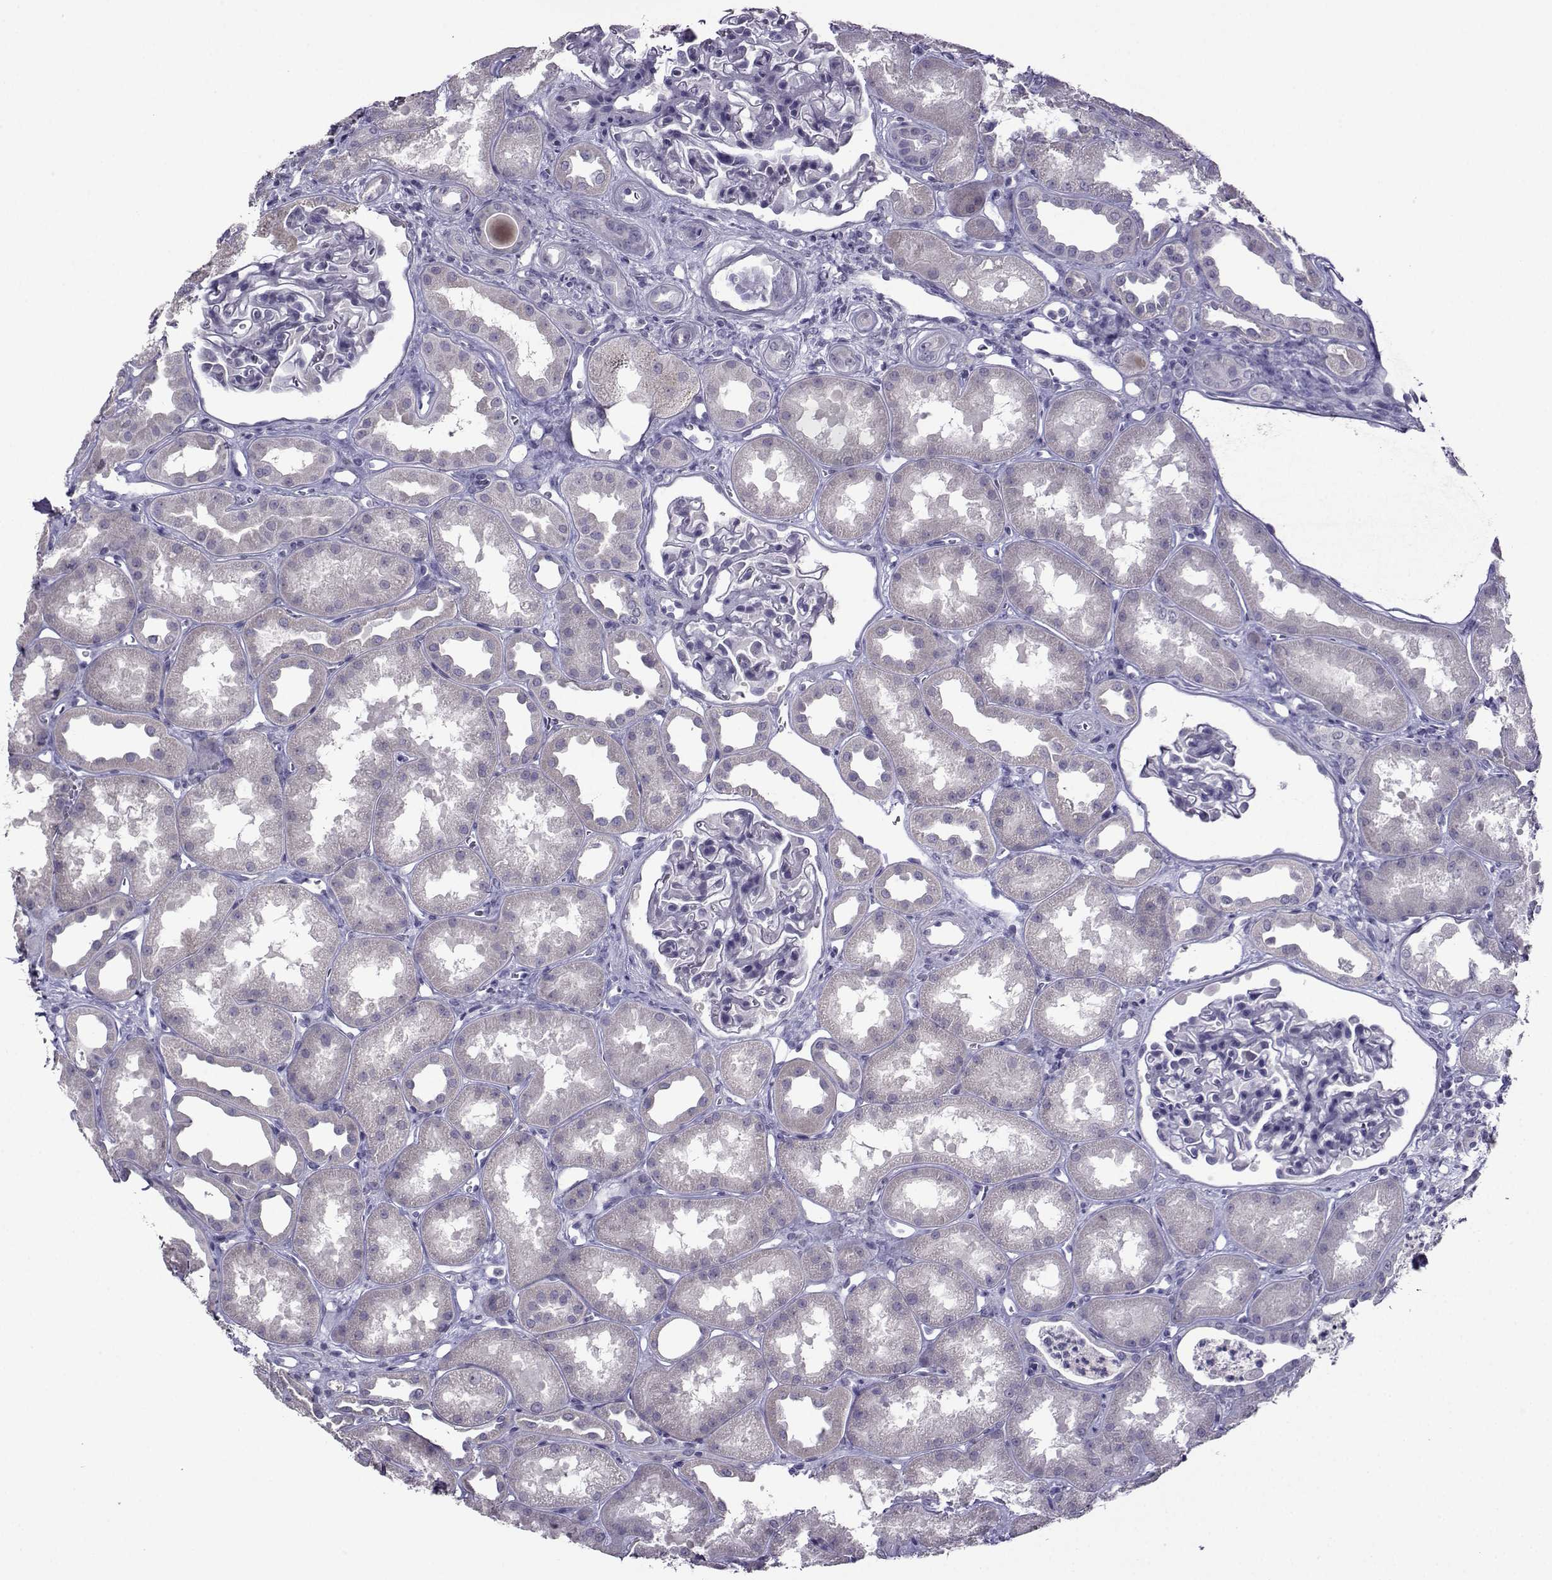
{"staining": {"intensity": "negative", "quantity": "none", "location": "none"}, "tissue": "kidney", "cell_type": "Cells in glomeruli", "image_type": "normal", "snomed": [{"axis": "morphology", "description": "Normal tissue, NOS"}, {"axis": "topography", "description": "Kidney"}], "caption": "The photomicrograph exhibits no significant positivity in cells in glomeruli of kidney. (Stains: DAB immunohistochemistry (IHC) with hematoxylin counter stain, Microscopy: brightfield microscopy at high magnification).", "gene": "CRYBB1", "patient": {"sex": "male", "age": 61}}